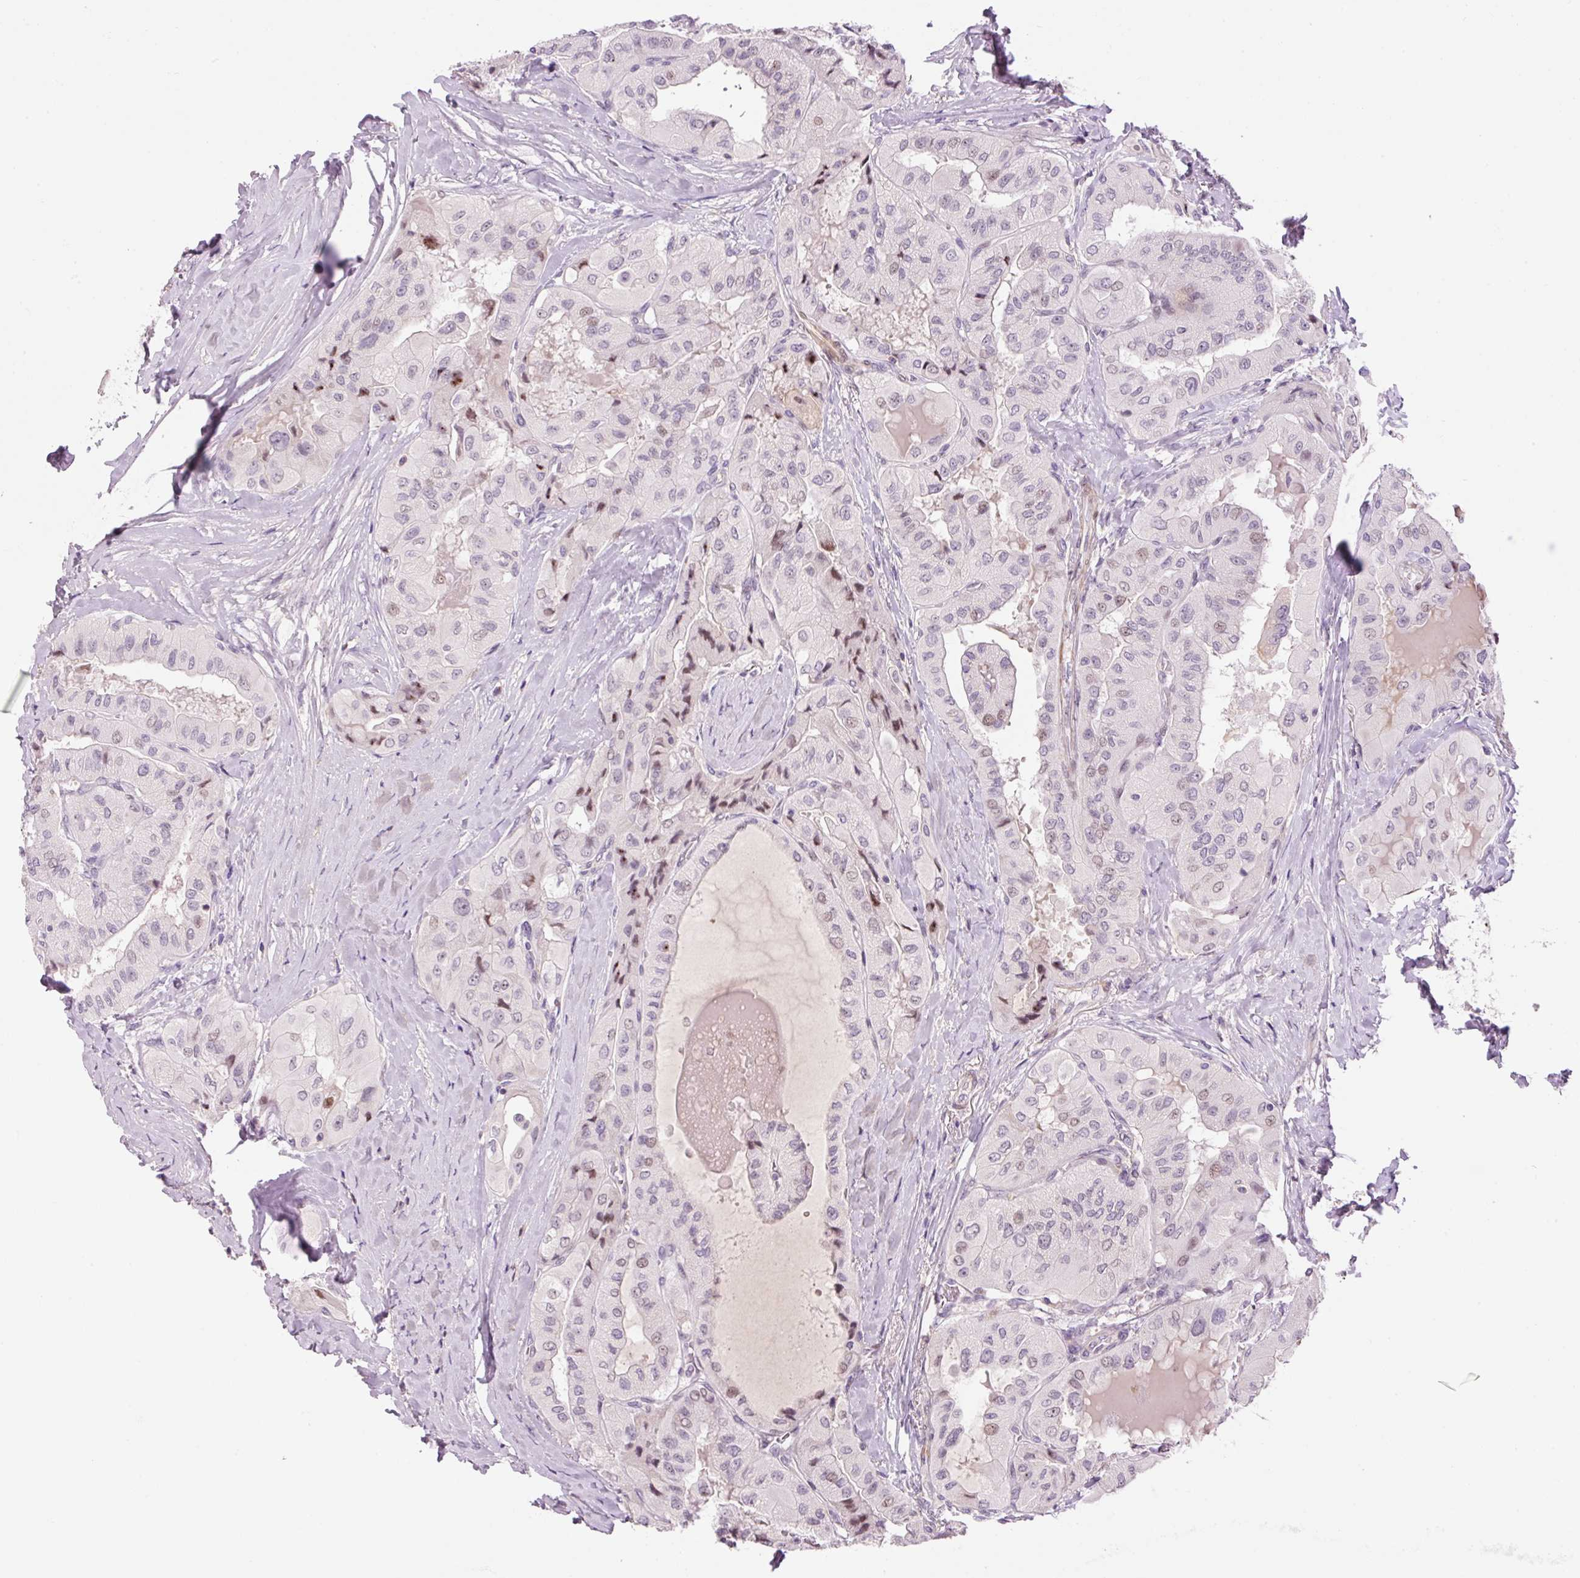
{"staining": {"intensity": "weak", "quantity": "<25%", "location": "nuclear"}, "tissue": "thyroid cancer", "cell_type": "Tumor cells", "image_type": "cancer", "snomed": [{"axis": "morphology", "description": "Normal tissue, NOS"}, {"axis": "morphology", "description": "Papillary adenocarcinoma, NOS"}, {"axis": "topography", "description": "Thyroid gland"}], "caption": "This histopathology image is of thyroid papillary adenocarcinoma stained with IHC to label a protein in brown with the nuclei are counter-stained blue. There is no positivity in tumor cells.", "gene": "HNF1A", "patient": {"sex": "female", "age": 59}}